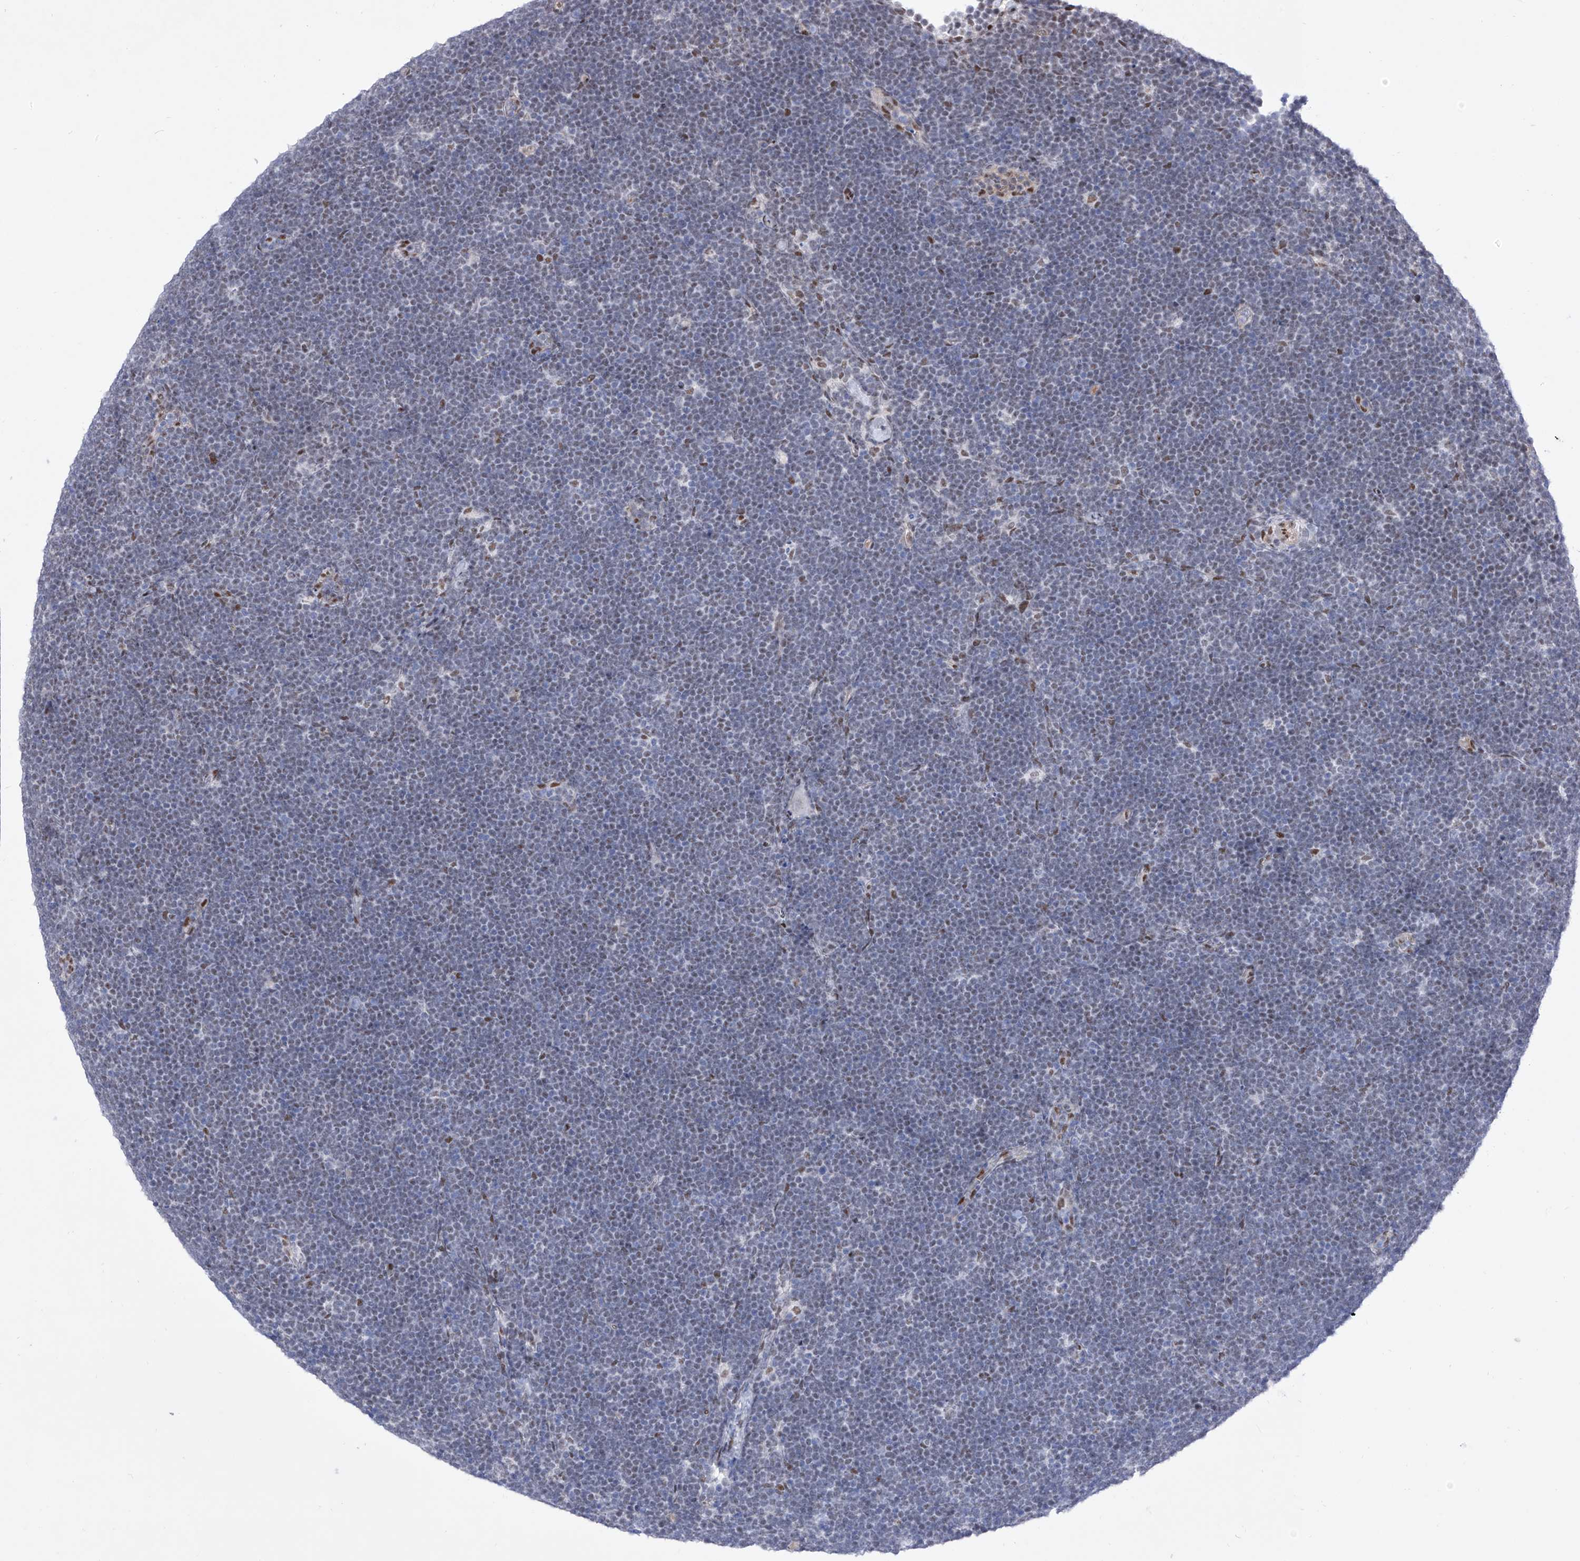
{"staining": {"intensity": "negative", "quantity": "none", "location": "none"}, "tissue": "lymphoma", "cell_type": "Tumor cells", "image_type": "cancer", "snomed": [{"axis": "morphology", "description": "Malignant lymphoma, non-Hodgkin's type, High grade"}, {"axis": "topography", "description": "Lymph node"}], "caption": "DAB immunohistochemical staining of high-grade malignant lymphoma, non-Hodgkin's type reveals no significant positivity in tumor cells. The staining is performed using DAB brown chromogen with nuclei counter-stained in using hematoxylin.", "gene": "ATN1", "patient": {"sex": "male", "age": 13}}